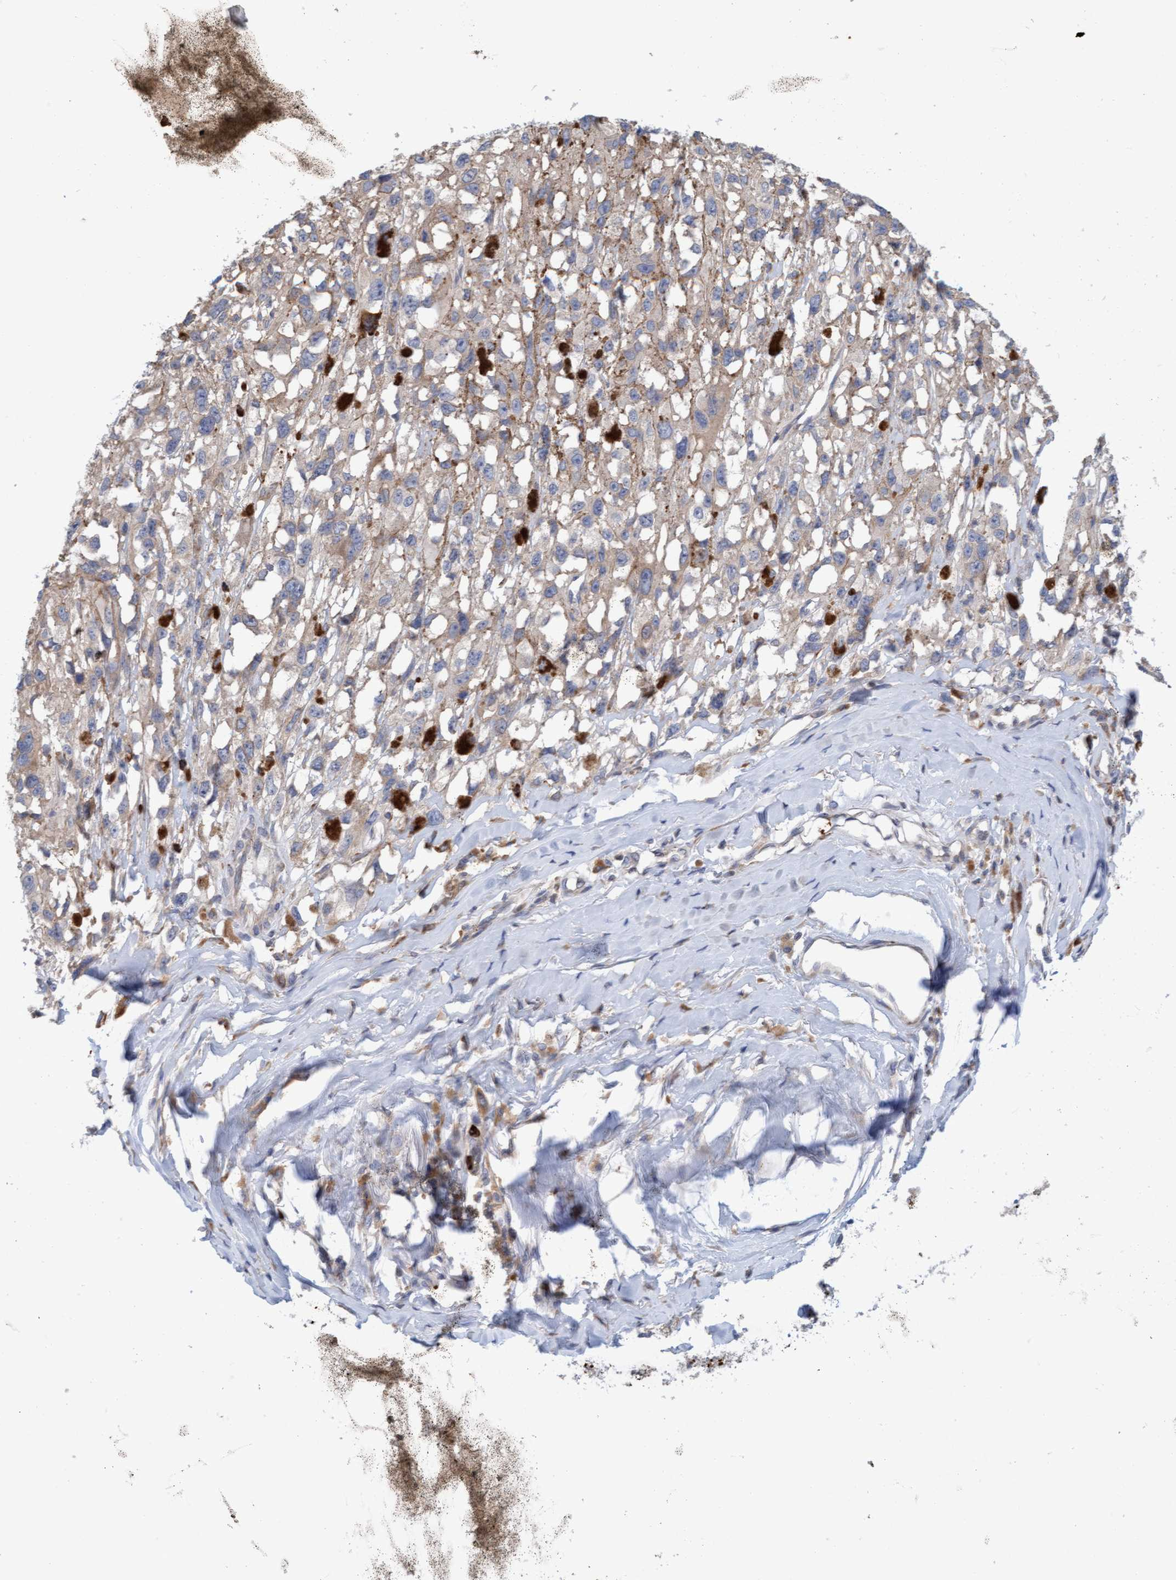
{"staining": {"intensity": "negative", "quantity": "none", "location": "none"}, "tissue": "melanoma", "cell_type": "Tumor cells", "image_type": "cancer", "snomed": [{"axis": "morphology", "description": "Malignant melanoma, Metastatic site"}, {"axis": "topography", "description": "Lymph node"}], "caption": "A photomicrograph of human malignant melanoma (metastatic site) is negative for staining in tumor cells. (IHC, brightfield microscopy, high magnification).", "gene": "MMP8", "patient": {"sex": "male", "age": 59}}